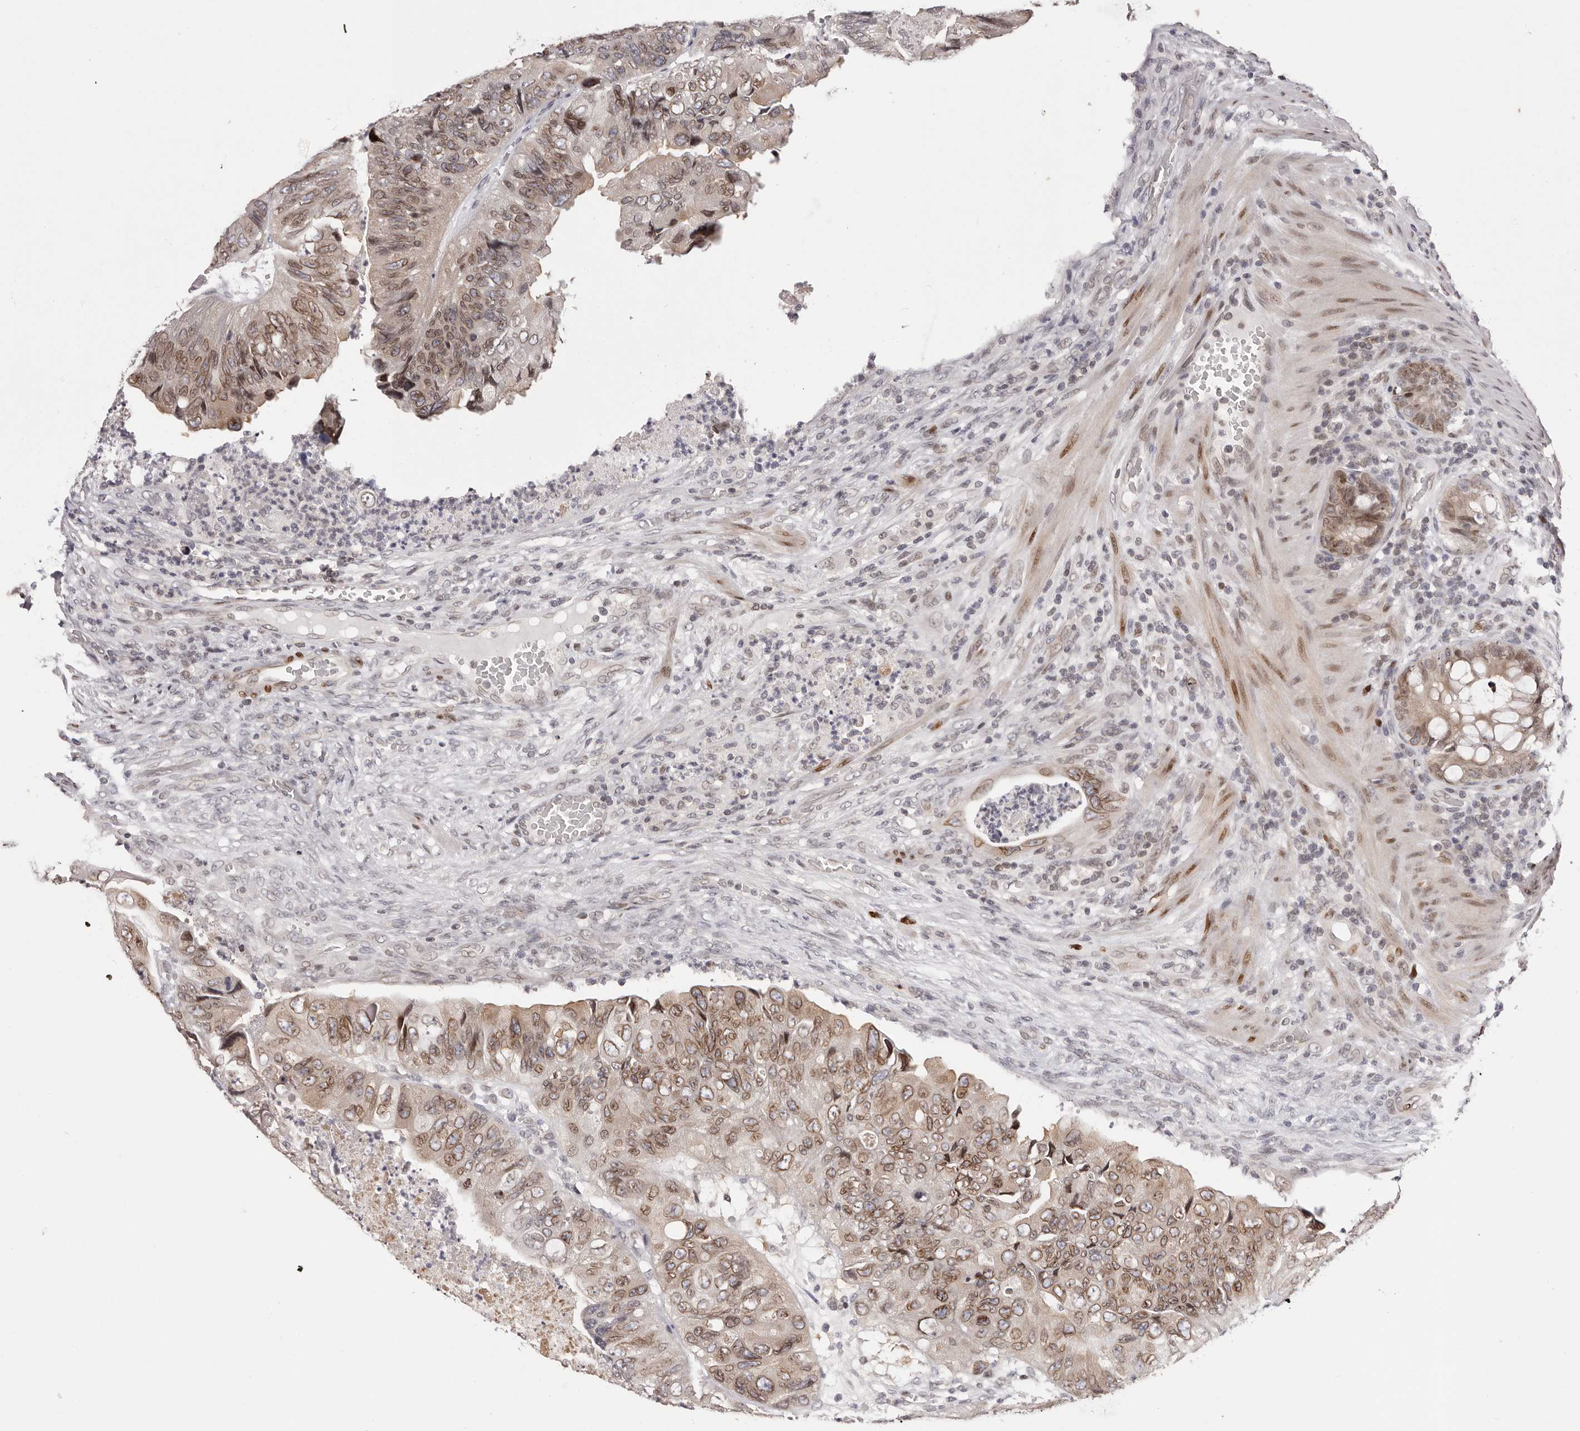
{"staining": {"intensity": "moderate", "quantity": ">75%", "location": "cytoplasmic/membranous,nuclear"}, "tissue": "colorectal cancer", "cell_type": "Tumor cells", "image_type": "cancer", "snomed": [{"axis": "morphology", "description": "Adenocarcinoma, NOS"}, {"axis": "topography", "description": "Rectum"}], "caption": "A micrograph of human colorectal adenocarcinoma stained for a protein shows moderate cytoplasmic/membranous and nuclear brown staining in tumor cells.", "gene": "NUP153", "patient": {"sex": "male", "age": 63}}